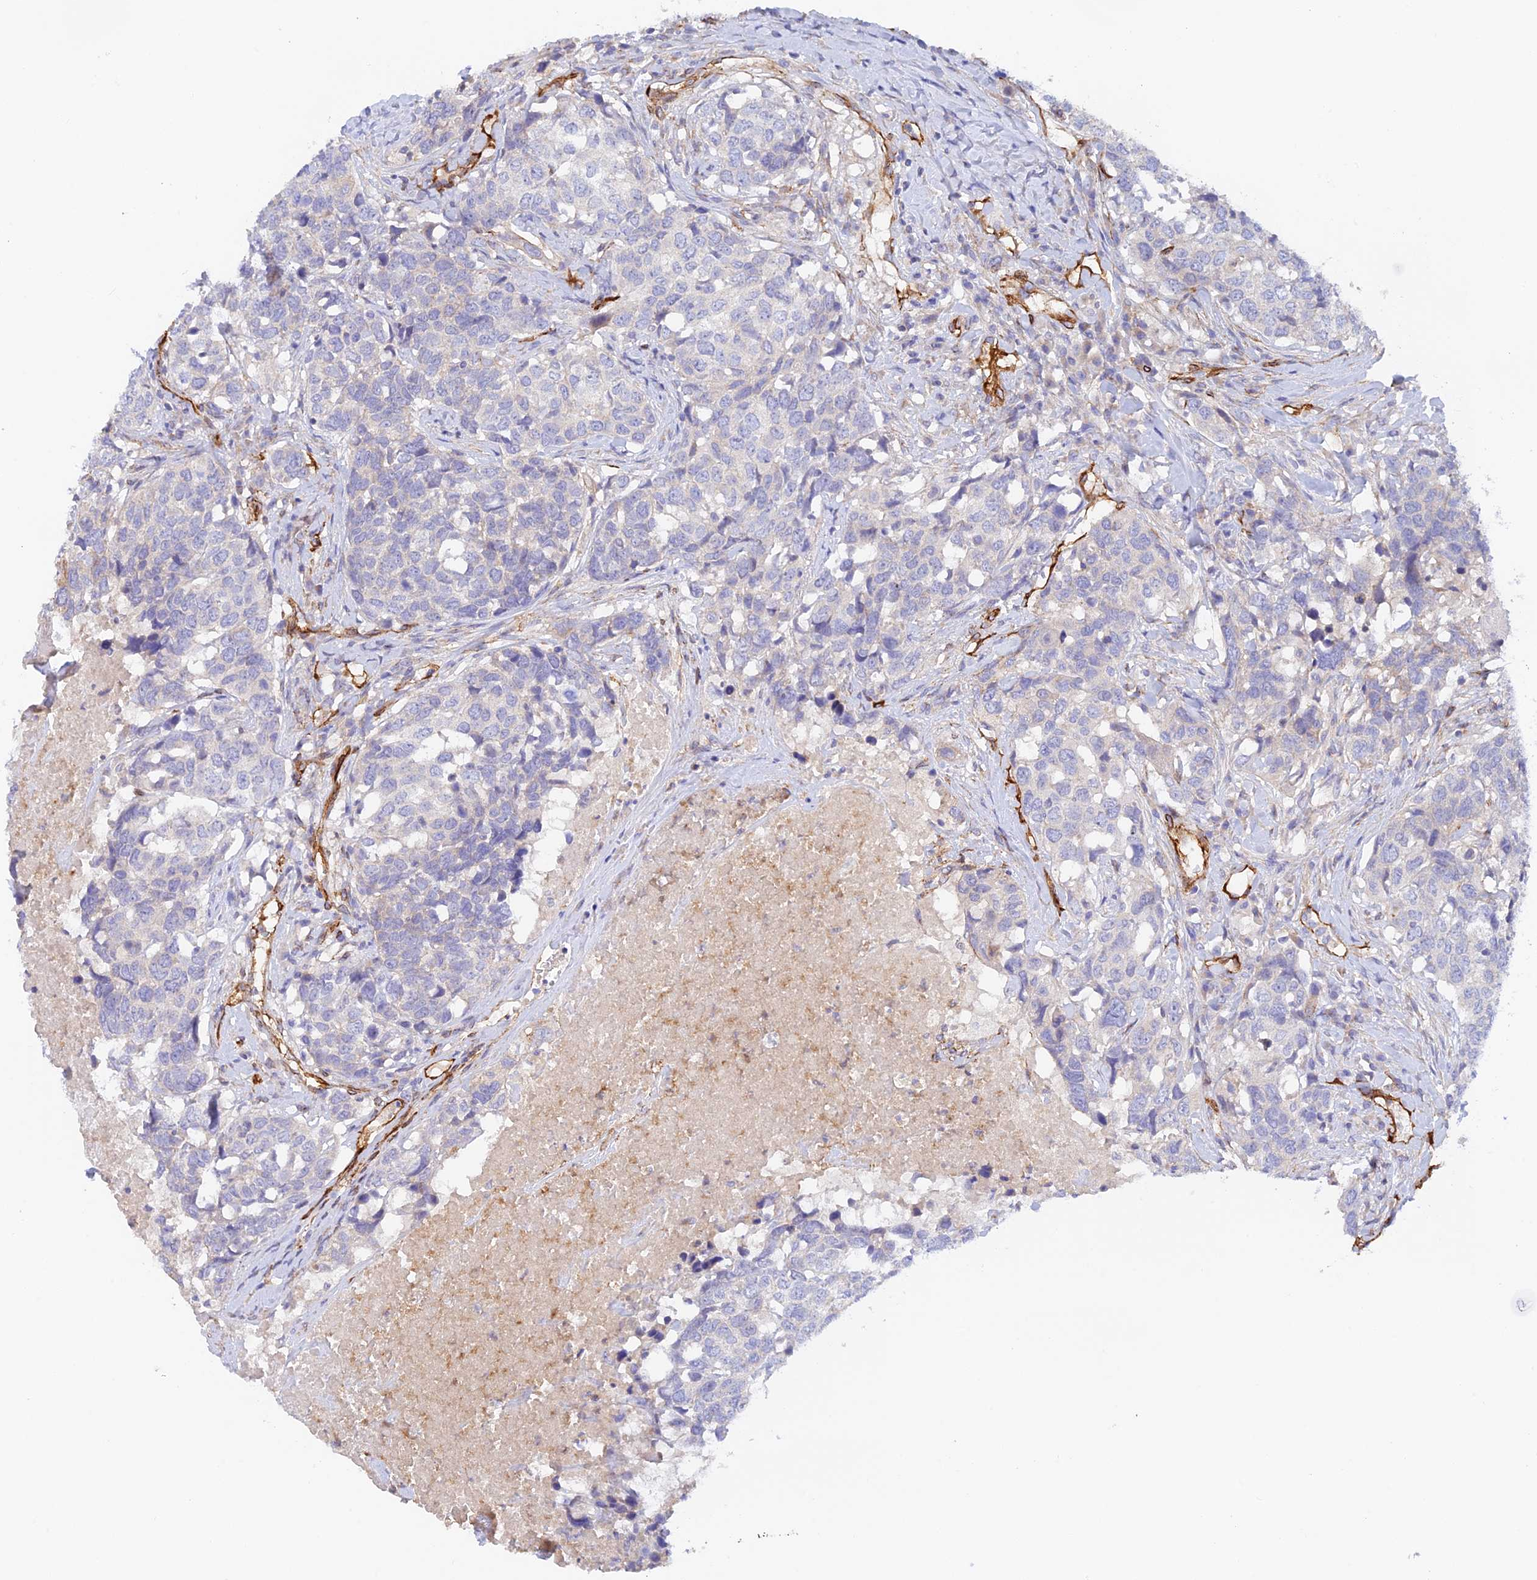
{"staining": {"intensity": "negative", "quantity": "none", "location": "none"}, "tissue": "head and neck cancer", "cell_type": "Tumor cells", "image_type": "cancer", "snomed": [{"axis": "morphology", "description": "Squamous cell carcinoma, NOS"}, {"axis": "topography", "description": "Head-Neck"}], "caption": "This micrograph is of head and neck squamous cell carcinoma stained with immunohistochemistry (IHC) to label a protein in brown with the nuclei are counter-stained blue. There is no positivity in tumor cells. (DAB (3,3'-diaminobenzidine) immunohistochemistry visualized using brightfield microscopy, high magnification).", "gene": "MYO9A", "patient": {"sex": "male", "age": 66}}